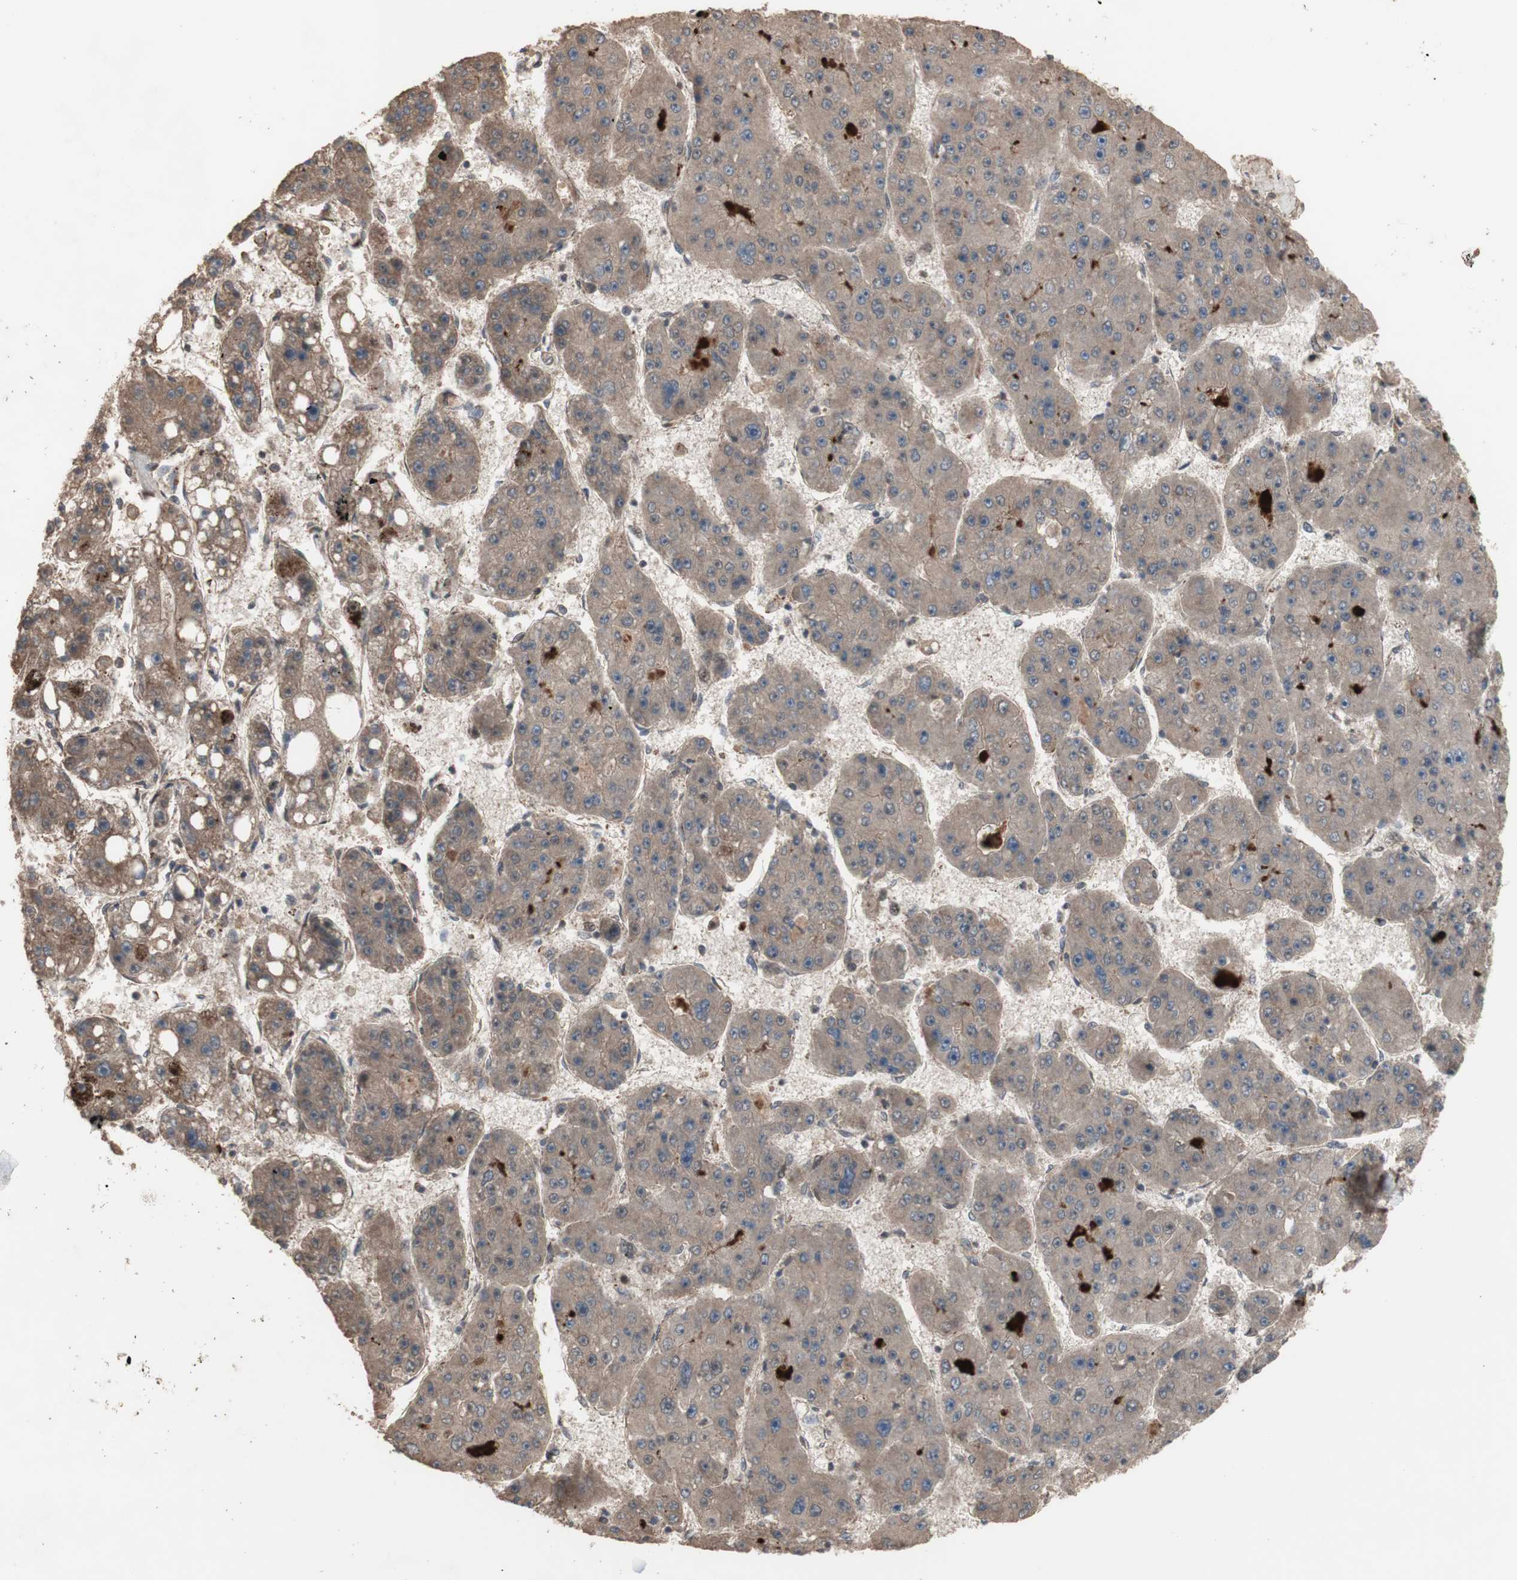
{"staining": {"intensity": "moderate", "quantity": ">75%", "location": "cytoplasmic/membranous"}, "tissue": "liver cancer", "cell_type": "Tumor cells", "image_type": "cancer", "snomed": [{"axis": "morphology", "description": "Carcinoma, Hepatocellular, NOS"}, {"axis": "topography", "description": "Liver"}], "caption": "The image demonstrates immunohistochemical staining of hepatocellular carcinoma (liver). There is moderate cytoplasmic/membranous staining is appreciated in approximately >75% of tumor cells. (DAB IHC with brightfield microscopy, high magnification).", "gene": "KANSL1", "patient": {"sex": "female", "age": 61}}